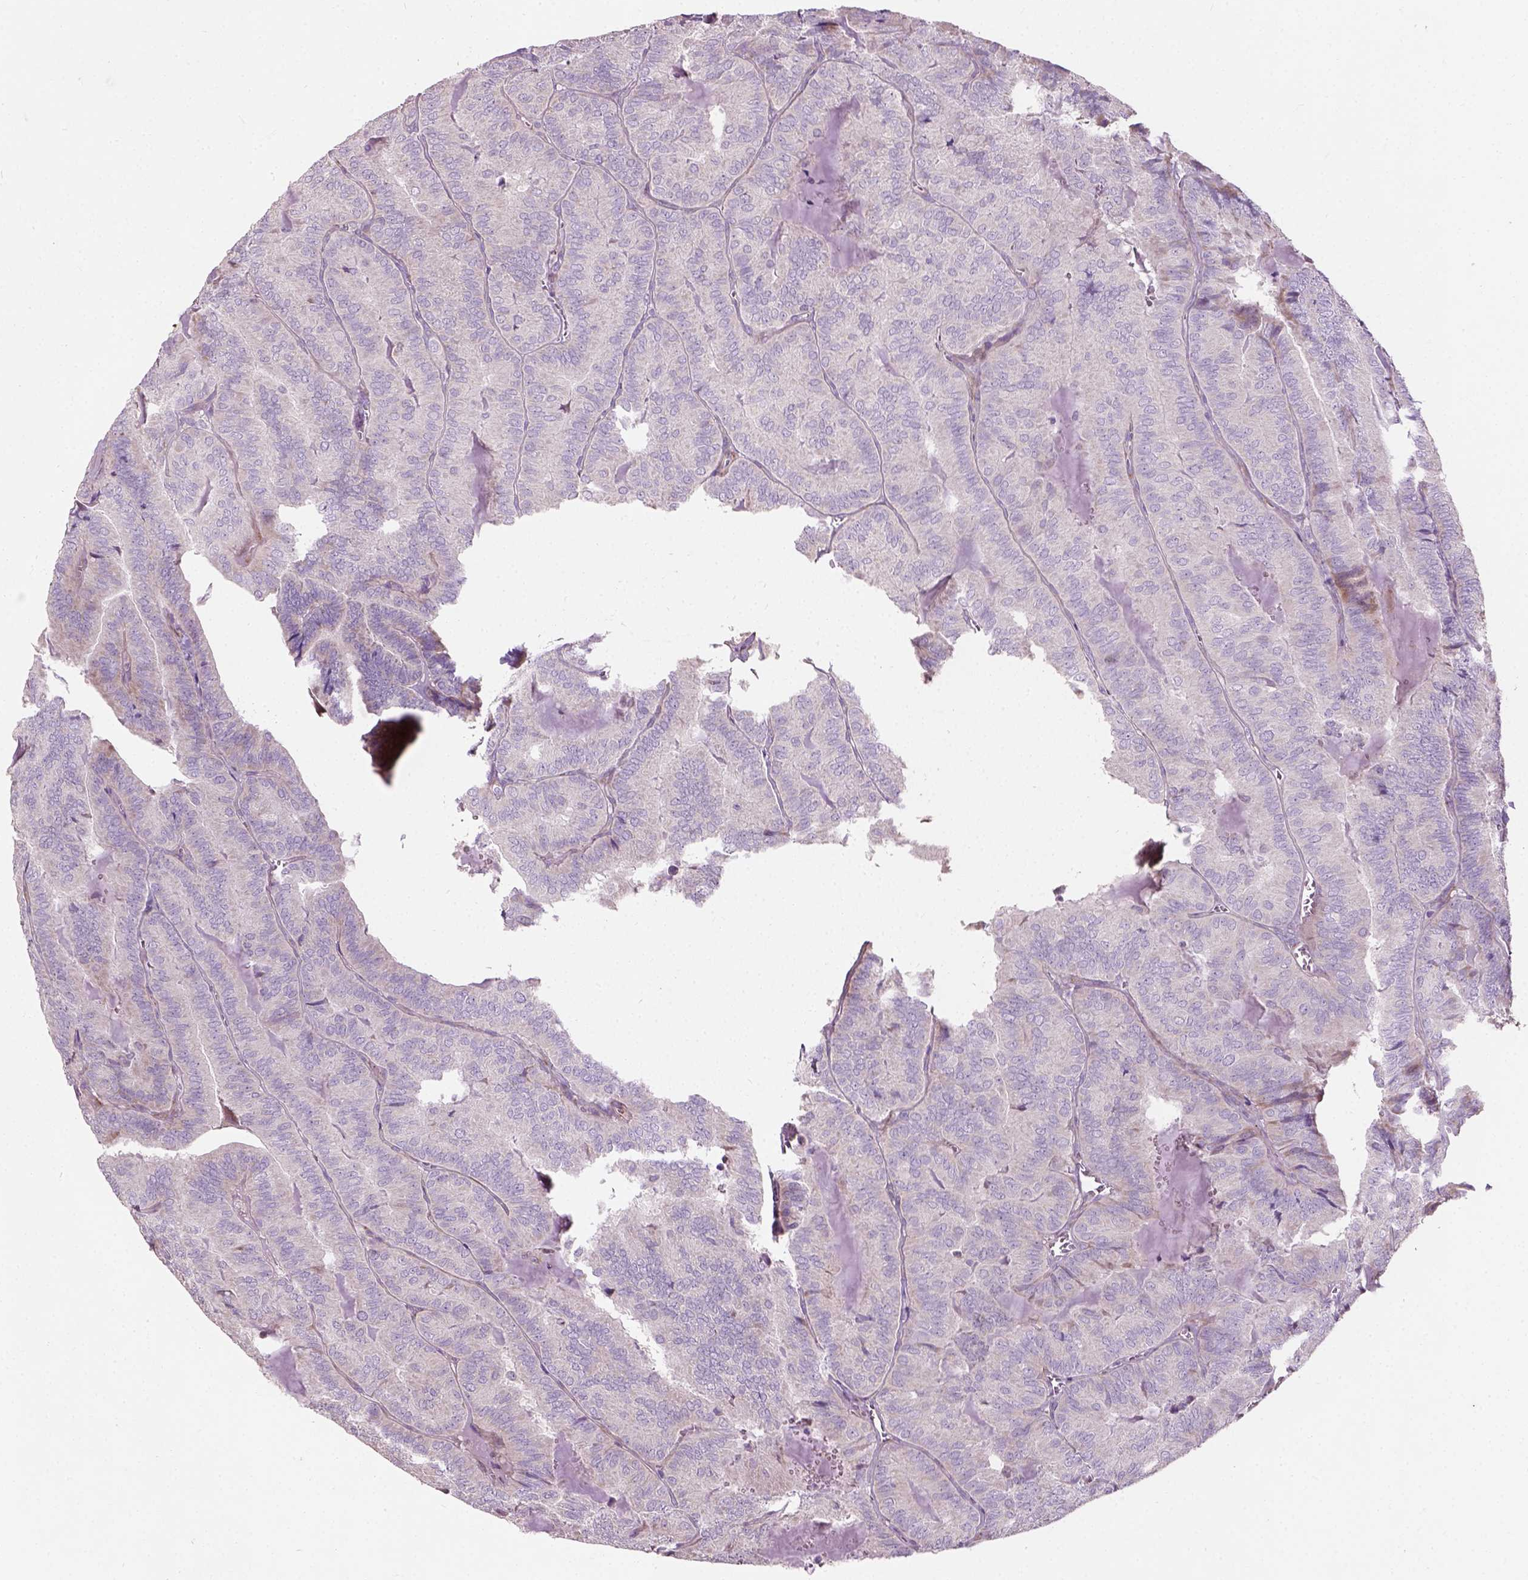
{"staining": {"intensity": "negative", "quantity": "none", "location": "none"}, "tissue": "thyroid cancer", "cell_type": "Tumor cells", "image_type": "cancer", "snomed": [{"axis": "morphology", "description": "Papillary adenocarcinoma, NOS"}, {"axis": "topography", "description": "Thyroid gland"}], "caption": "DAB (3,3'-diaminobenzidine) immunohistochemical staining of thyroid cancer (papillary adenocarcinoma) exhibits no significant staining in tumor cells.", "gene": "PKP3", "patient": {"sex": "female", "age": 75}}